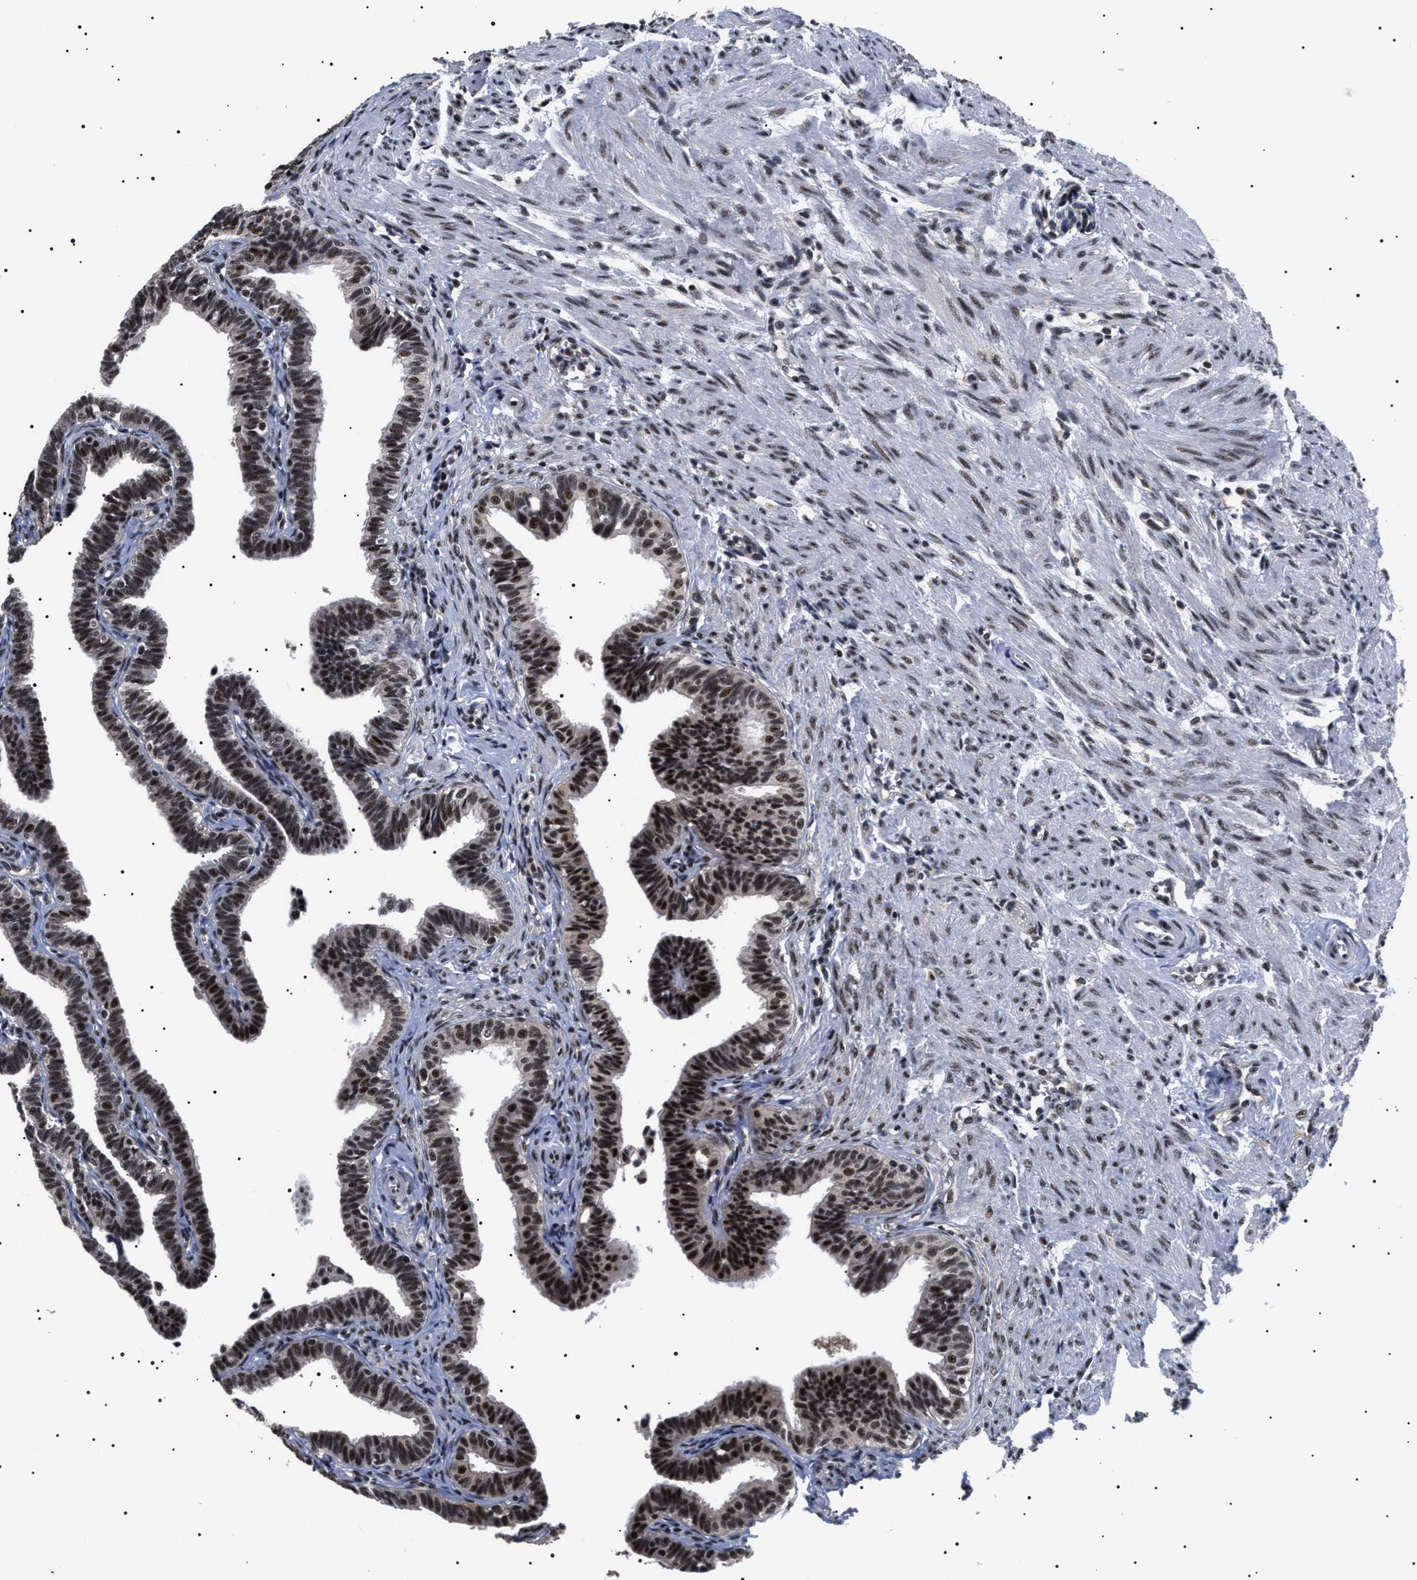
{"staining": {"intensity": "strong", "quantity": ">75%", "location": "nuclear"}, "tissue": "fallopian tube", "cell_type": "Glandular cells", "image_type": "normal", "snomed": [{"axis": "morphology", "description": "Normal tissue, NOS"}, {"axis": "topography", "description": "Fallopian tube"}, {"axis": "topography", "description": "Ovary"}], "caption": "Protein staining shows strong nuclear staining in approximately >75% of glandular cells in benign fallopian tube. (DAB (3,3'-diaminobenzidine) IHC, brown staining for protein, blue staining for nuclei).", "gene": "CAAP1", "patient": {"sex": "female", "age": 23}}